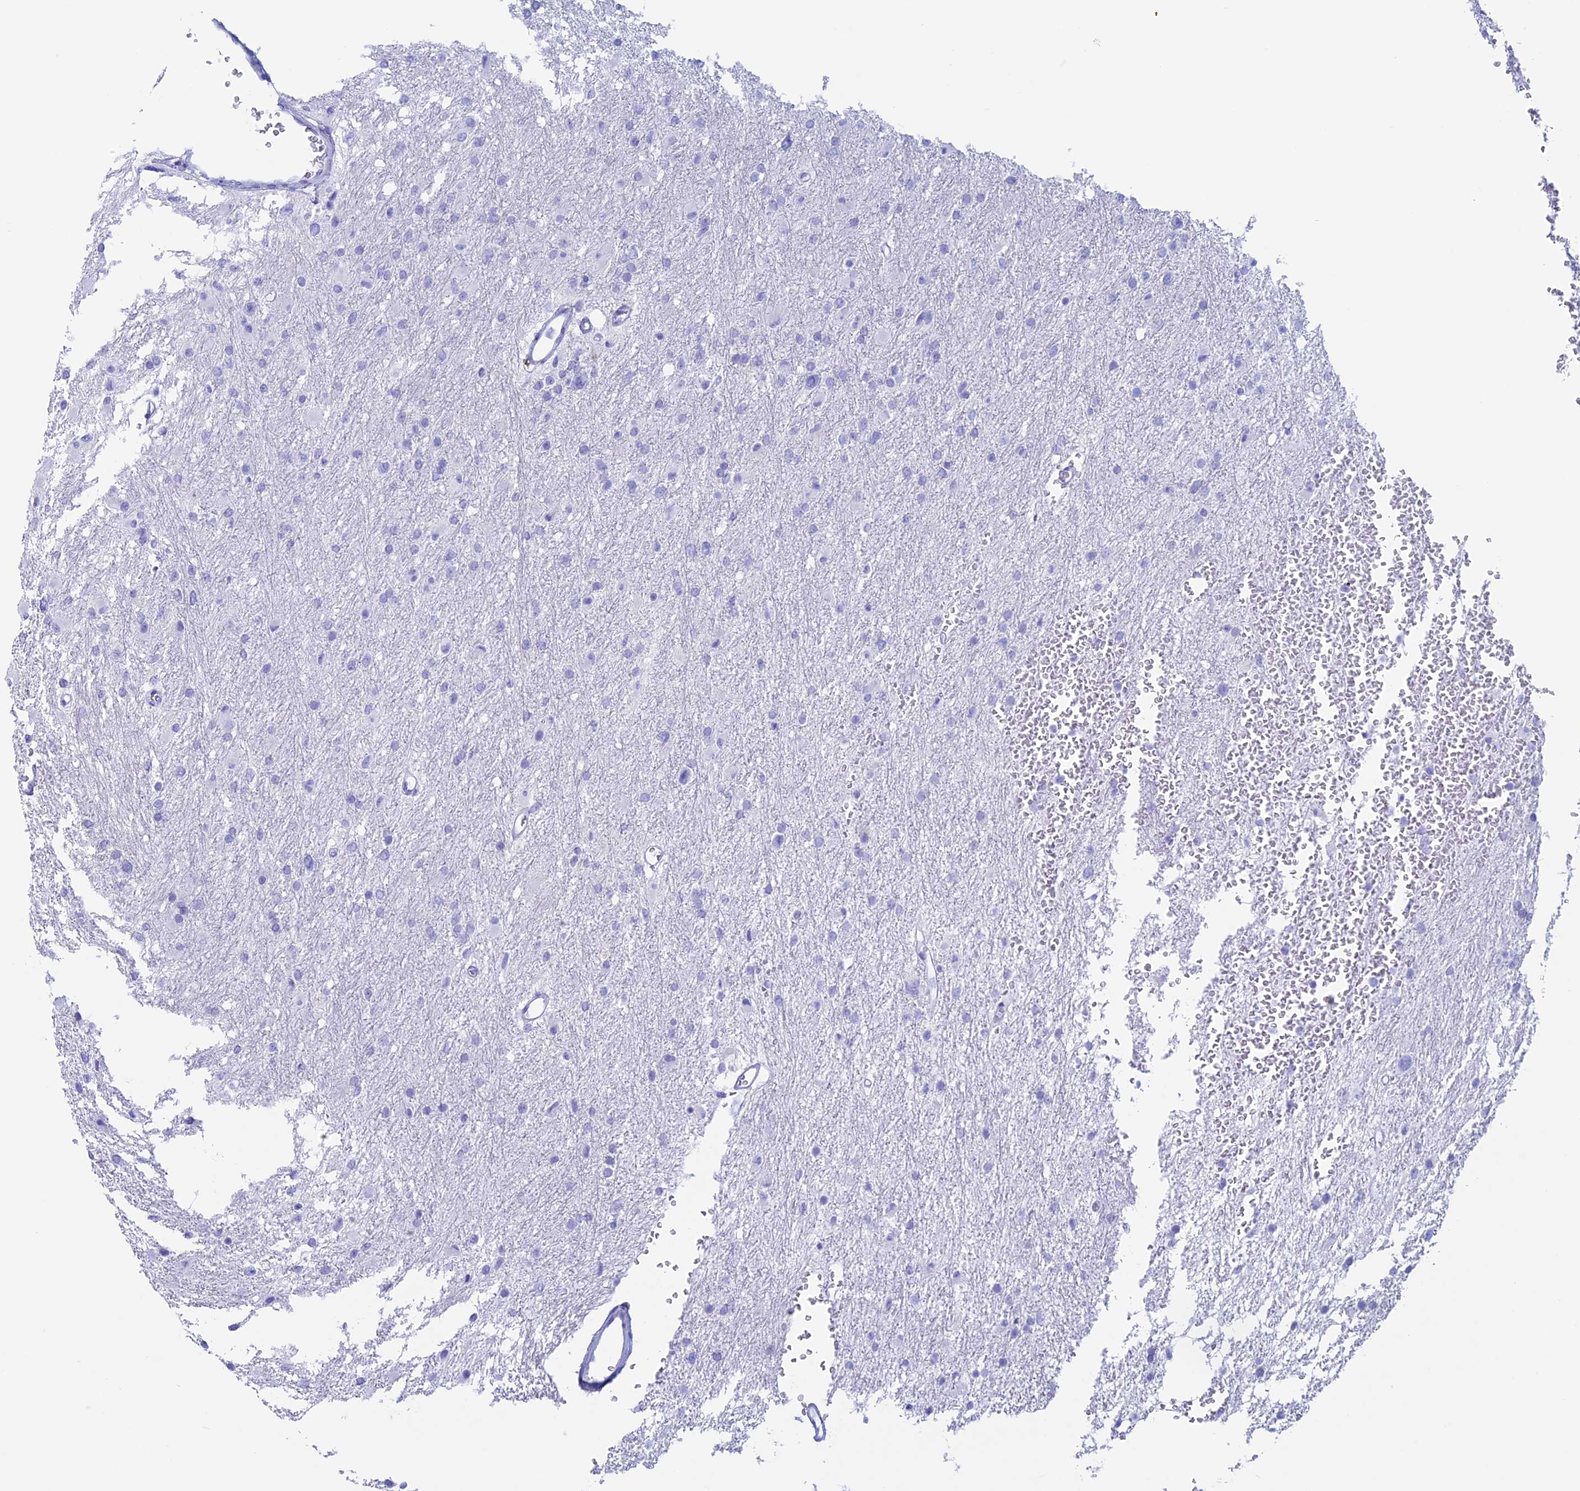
{"staining": {"intensity": "negative", "quantity": "none", "location": "none"}, "tissue": "glioma", "cell_type": "Tumor cells", "image_type": "cancer", "snomed": [{"axis": "morphology", "description": "Glioma, malignant, High grade"}, {"axis": "topography", "description": "Cerebral cortex"}], "caption": "An IHC micrograph of malignant glioma (high-grade) is shown. There is no staining in tumor cells of malignant glioma (high-grade).", "gene": "RP1", "patient": {"sex": "female", "age": 36}}